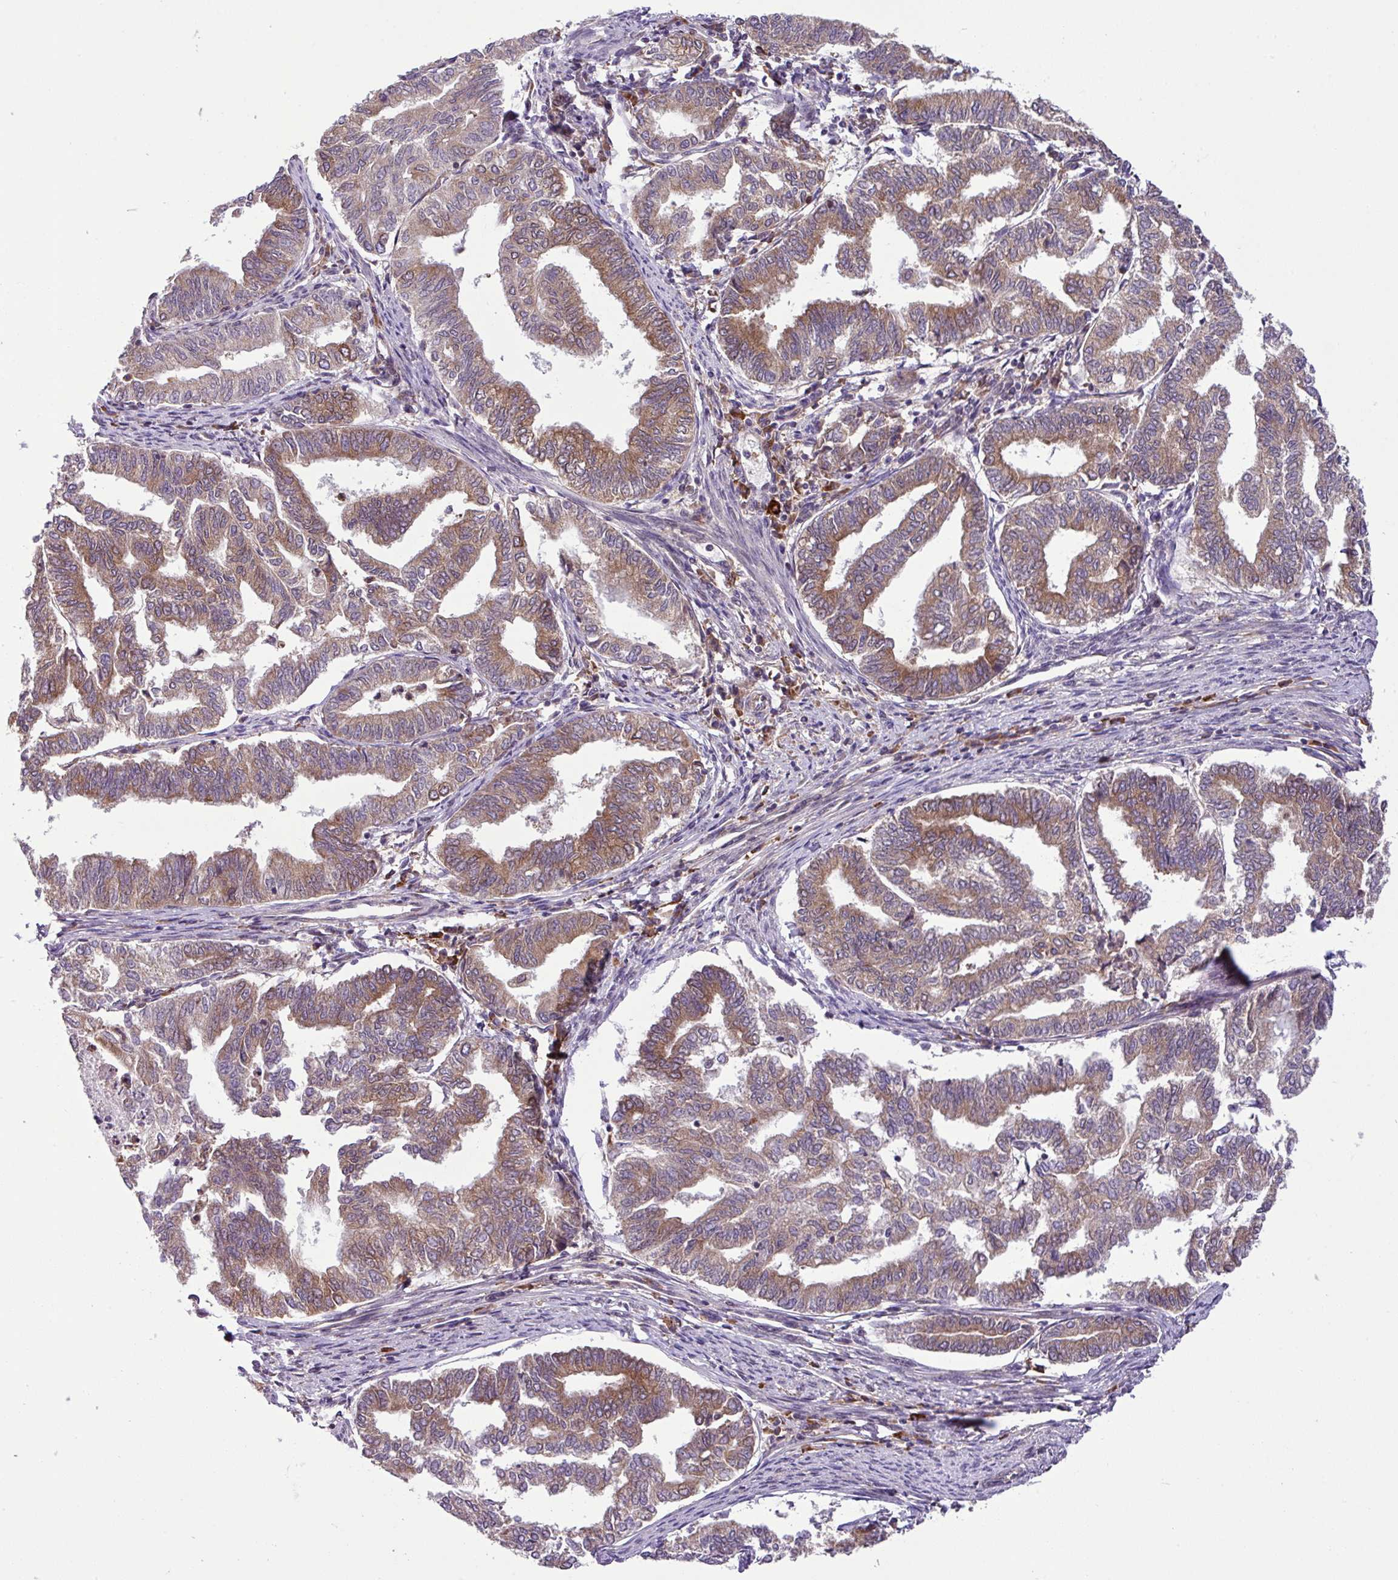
{"staining": {"intensity": "moderate", "quantity": "25%-75%", "location": "cytoplasmic/membranous"}, "tissue": "endometrial cancer", "cell_type": "Tumor cells", "image_type": "cancer", "snomed": [{"axis": "morphology", "description": "Adenocarcinoma, NOS"}, {"axis": "topography", "description": "Endometrium"}], "caption": "DAB (3,3'-diaminobenzidine) immunohistochemical staining of human endometrial adenocarcinoma demonstrates moderate cytoplasmic/membranous protein expression in about 25%-75% of tumor cells.", "gene": "DLGAP4", "patient": {"sex": "female", "age": 79}}